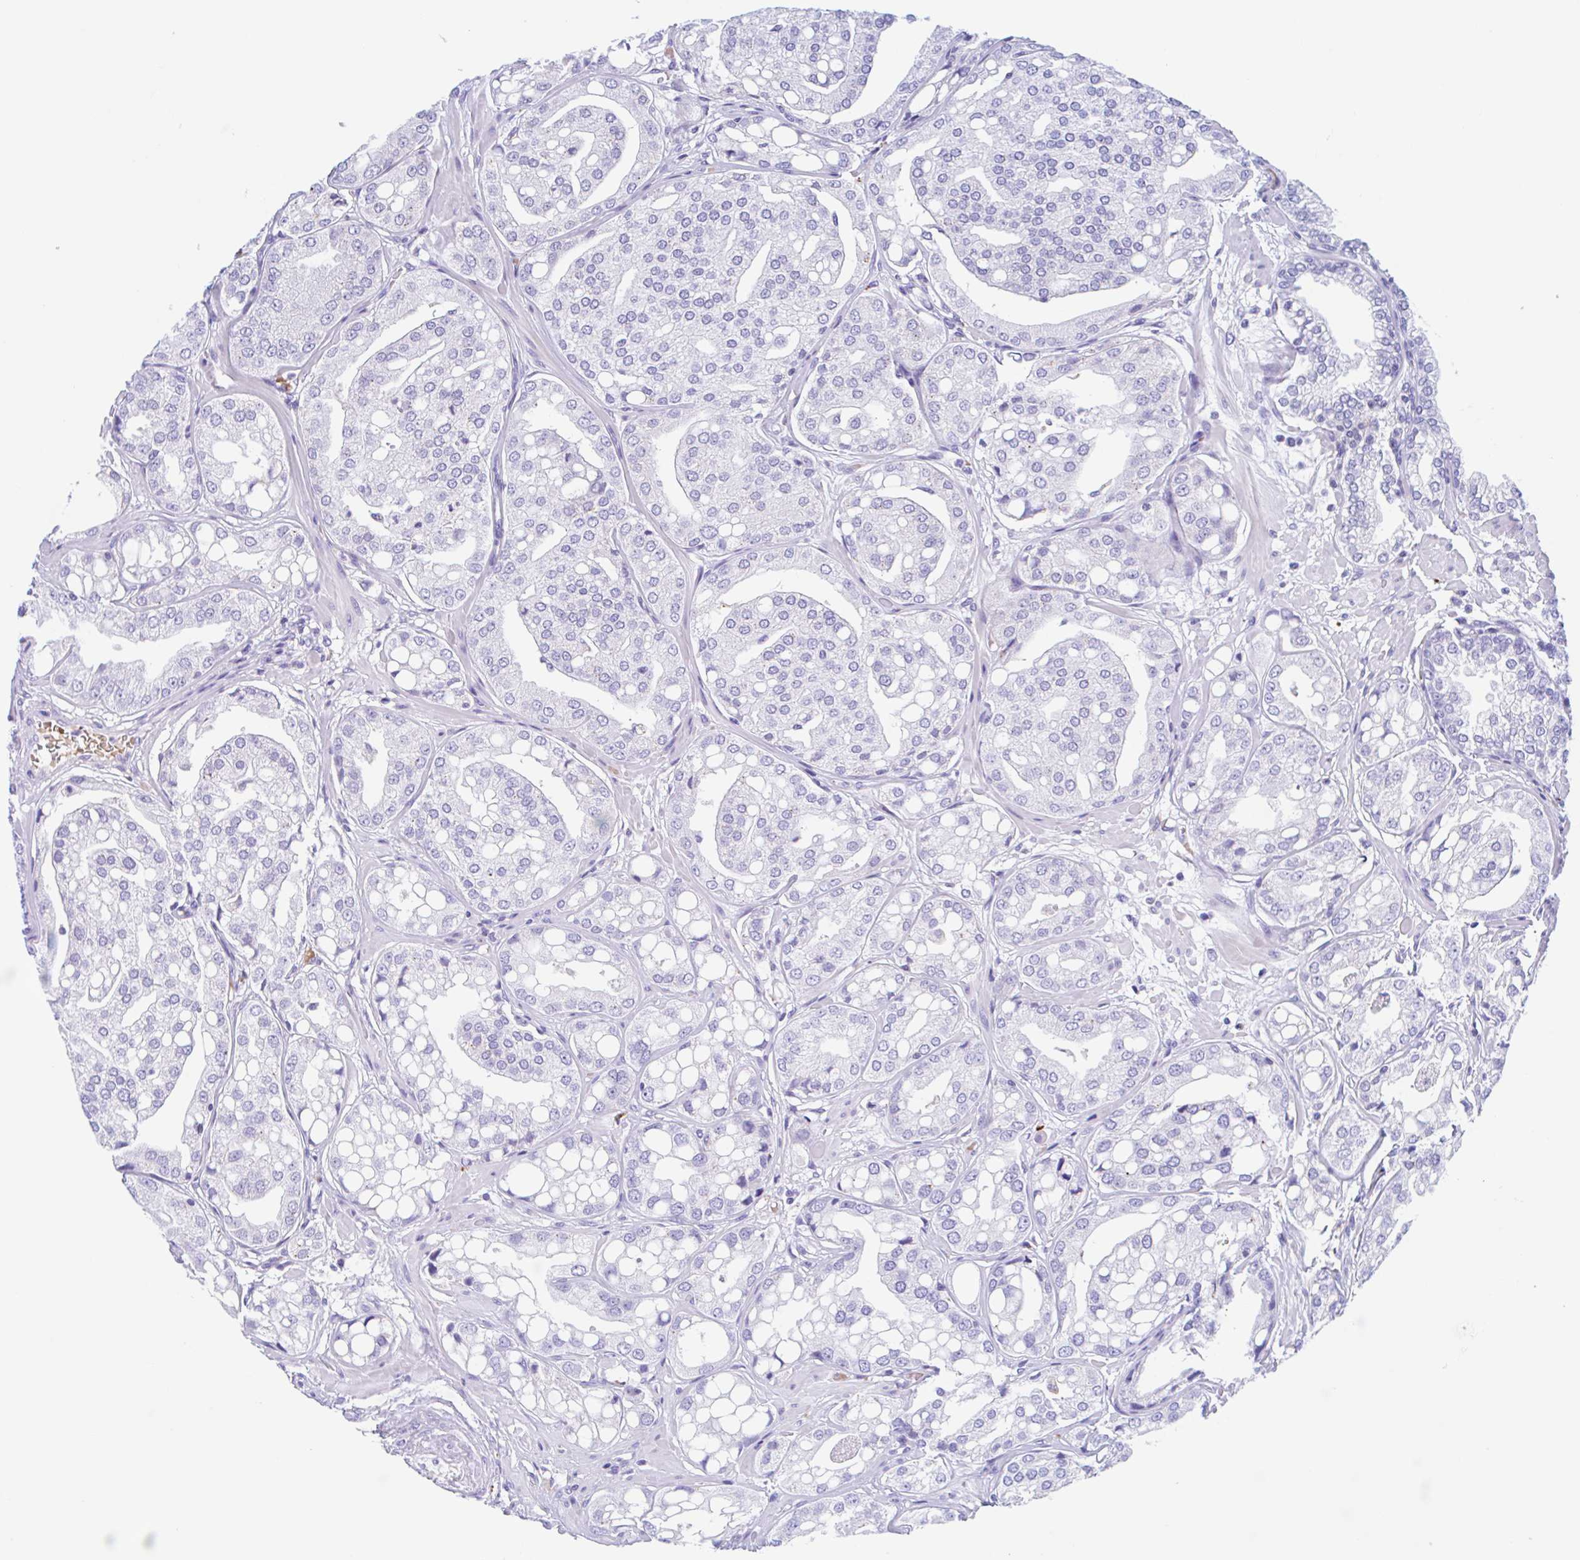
{"staining": {"intensity": "negative", "quantity": "none", "location": "none"}, "tissue": "renal cancer", "cell_type": "Tumor cells", "image_type": "cancer", "snomed": [{"axis": "morphology", "description": "Adenocarcinoma, NOS"}, {"axis": "topography", "description": "Urinary bladder"}], "caption": "Photomicrograph shows no protein staining in tumor cells of renal adenocarcinoma tissue.", "gene": "ANKRD9", "patient": {"sex": "male", "age": 61}}